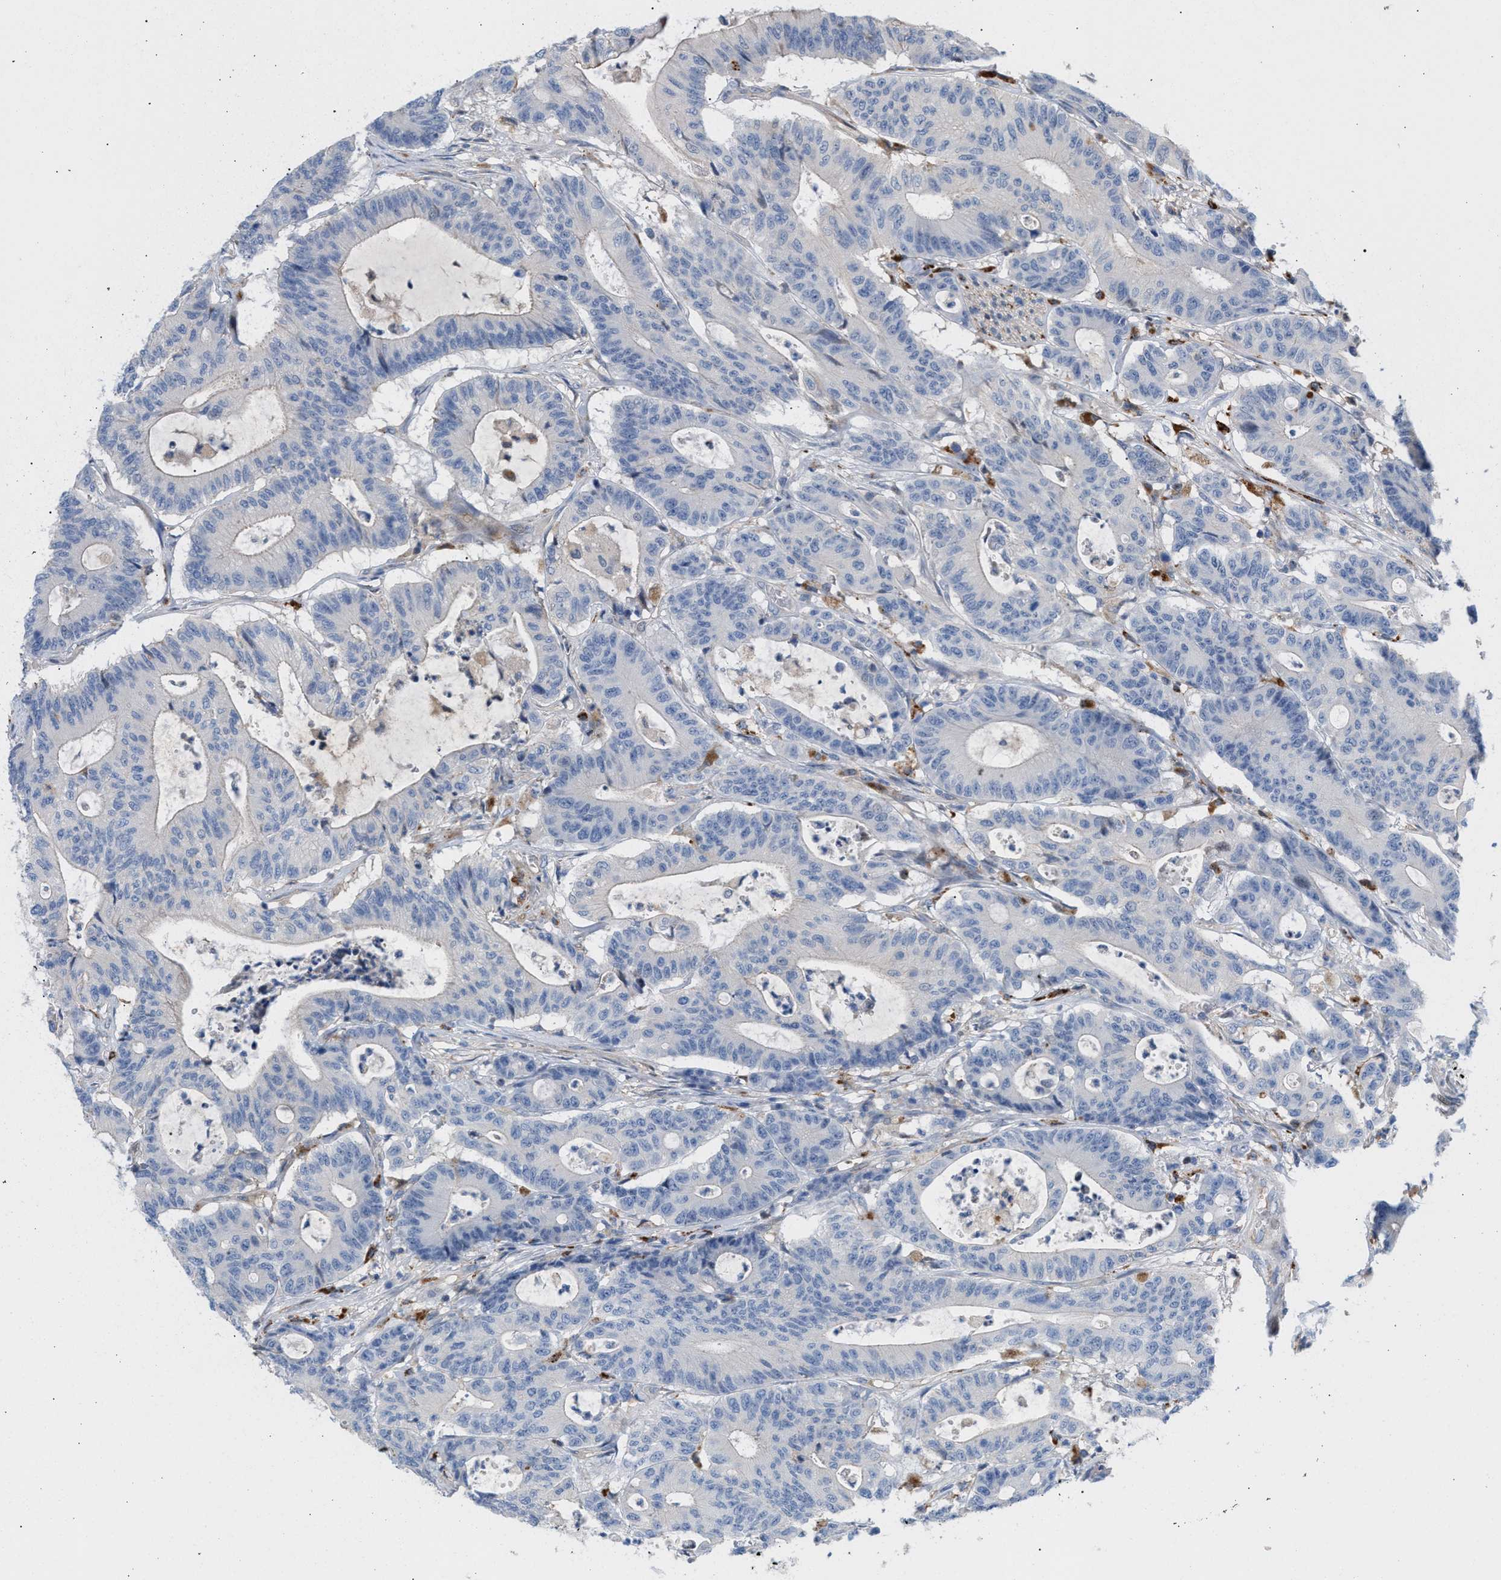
{"staining": {"intensity": "negative", "quantity": "none", "location": "none"}, "tissue": "colorectal cancer", "cell_type": "Tumor cells", "image_type": "cancer", "snomed": [{"axis": "morphology", "description": "Adenocarcinoma, NOS"}, {"axis": "topography", "description": "Colon"}], "caption": "High power microscopy photomicrograph of an immunohistochemistry image of colorectal adenocarcinoma, revealing no significant positivity in tumor cells.", "gene": "MBTD1", "patient": {"sex": "female", "age": 84}}